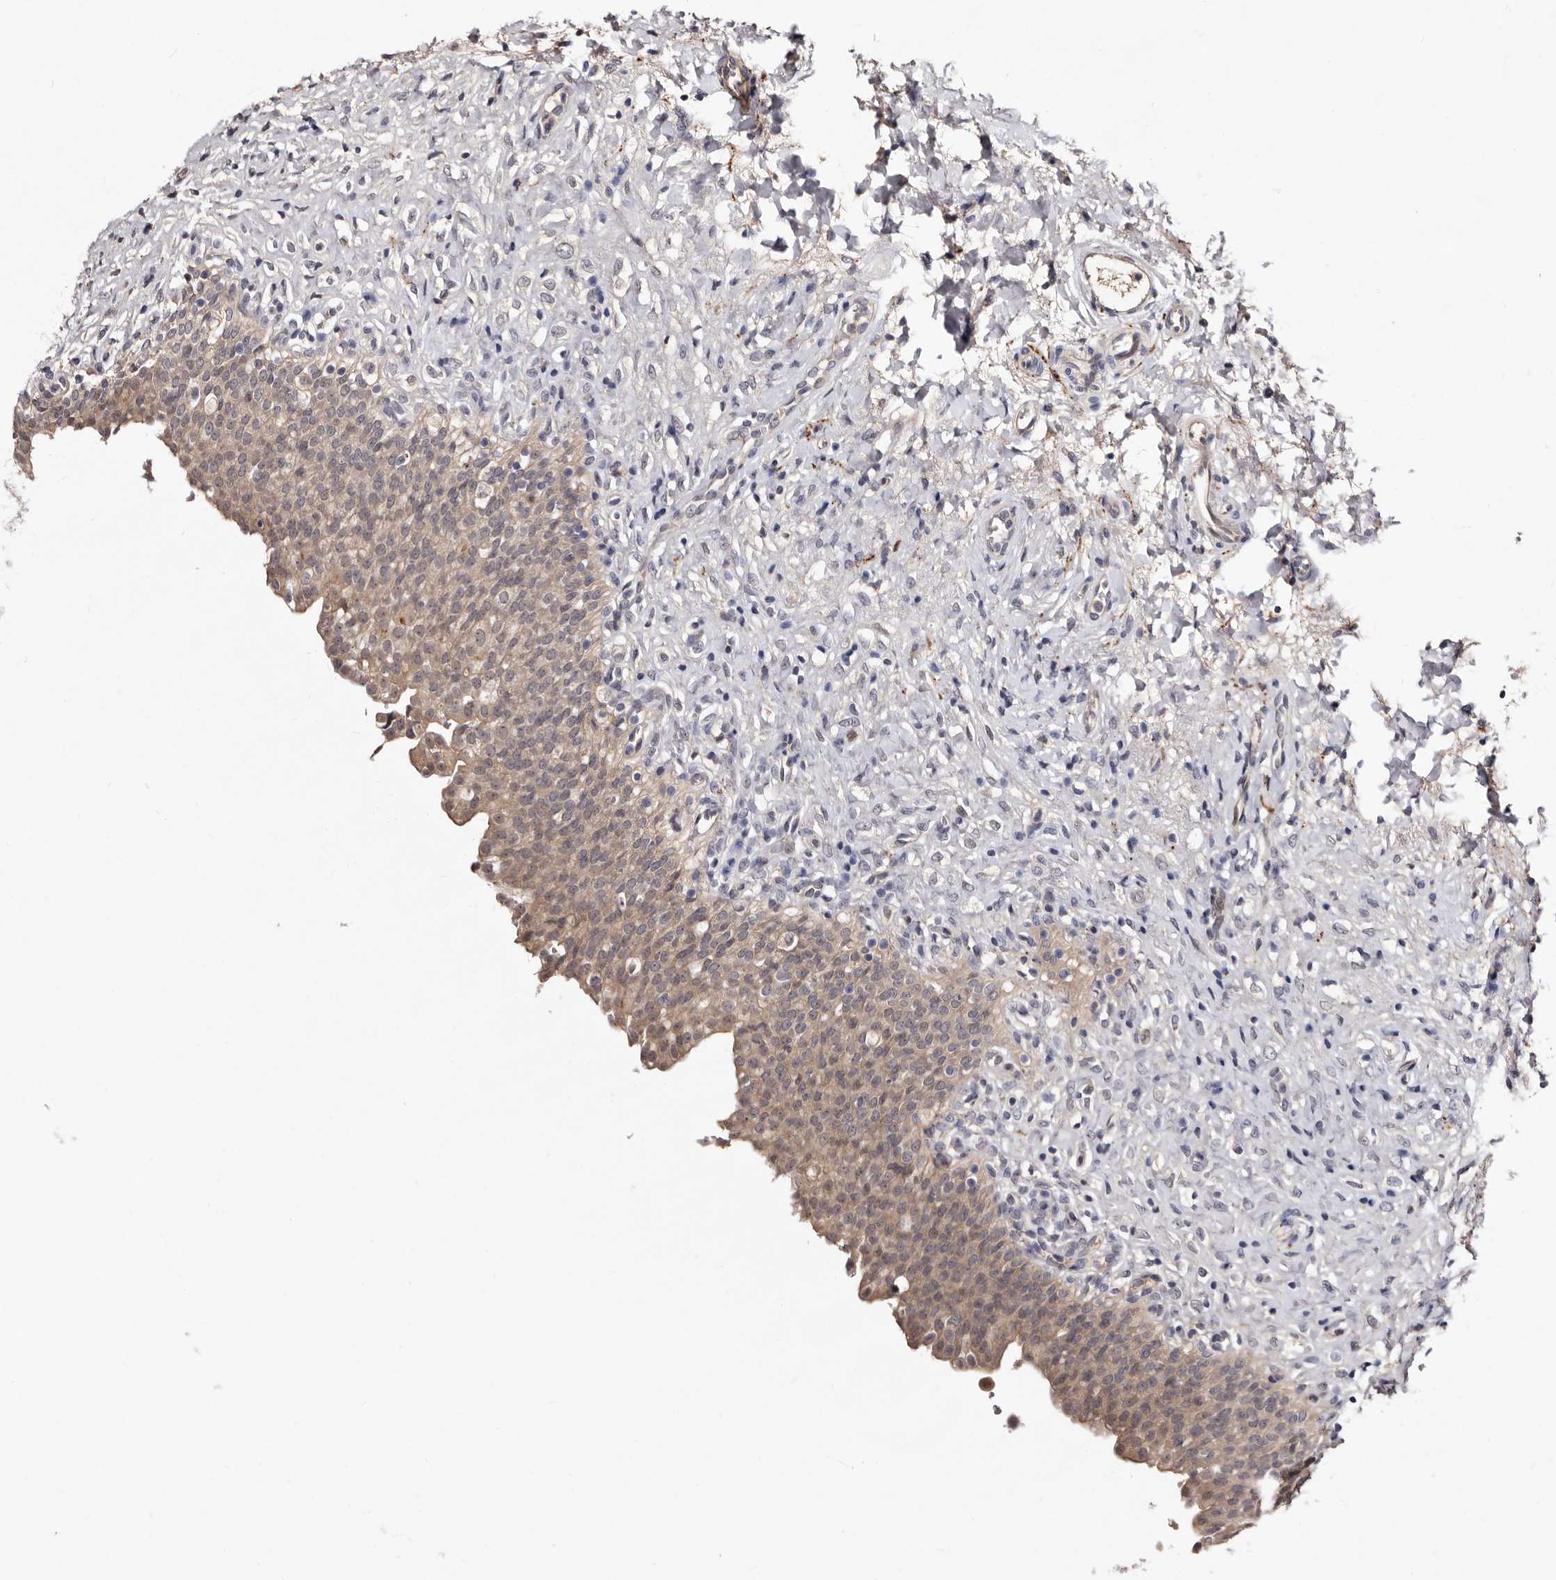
{"staining": {"intensity": "weak", "quantity": "25%-75%", "location": "cytoplasmic/membranous"}, "tissue": "urinary bladder", "cell_type": "Urothelial cells", "image_type": "normal", "snomed": [{"axis": "morphology", "description": "Urothelial carcinoma, High grade"}, {"axis": "topography", "description": "Urinary bladder"}], "caption": "Immunohistochemical staining of benign urinary bladder reveals low levels of weak cytoplasmic/membranous staining in approximately 25%-75% of urothelial cells.", "gene": "LANCL2", "patient": {"sex": "male", "age": 46}}